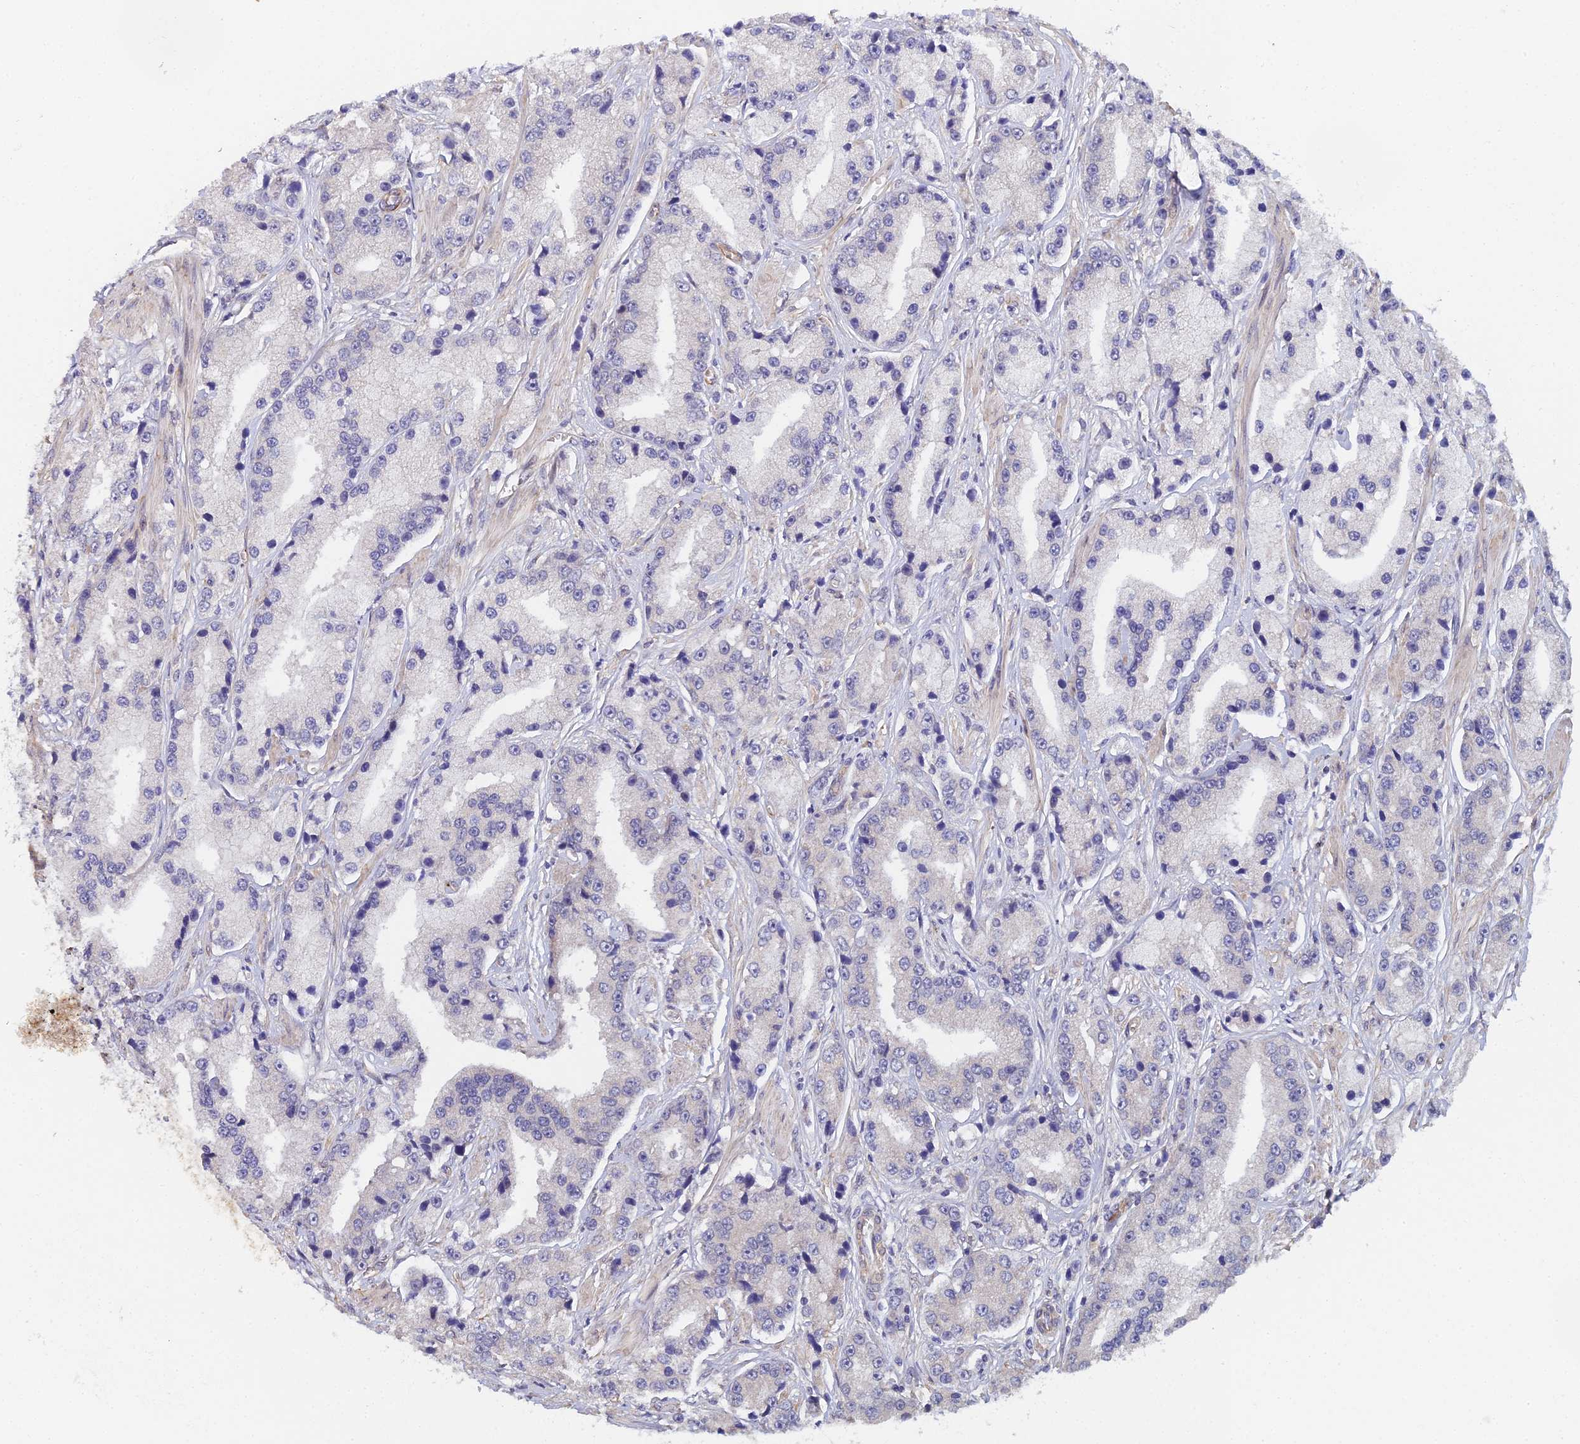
{"staining": {"intensity": "negative", "quantity": "none", "location": "none"}, "tissue": "prostate cancer", "cell_type": "Tumor cells", "image_type": "cancer", "snomed": [{"axis": "morphology", "description": "Adenocarcinoma, High grade"}, {"axis": "topography", "description": "Prostate"}], "caption": "IHC of prostate adenocarcinoma (high-grade) exhibits no positivity in tumor cells.", "gene": "C4orf19", "patient": {"sex": "male", "age": 74}}